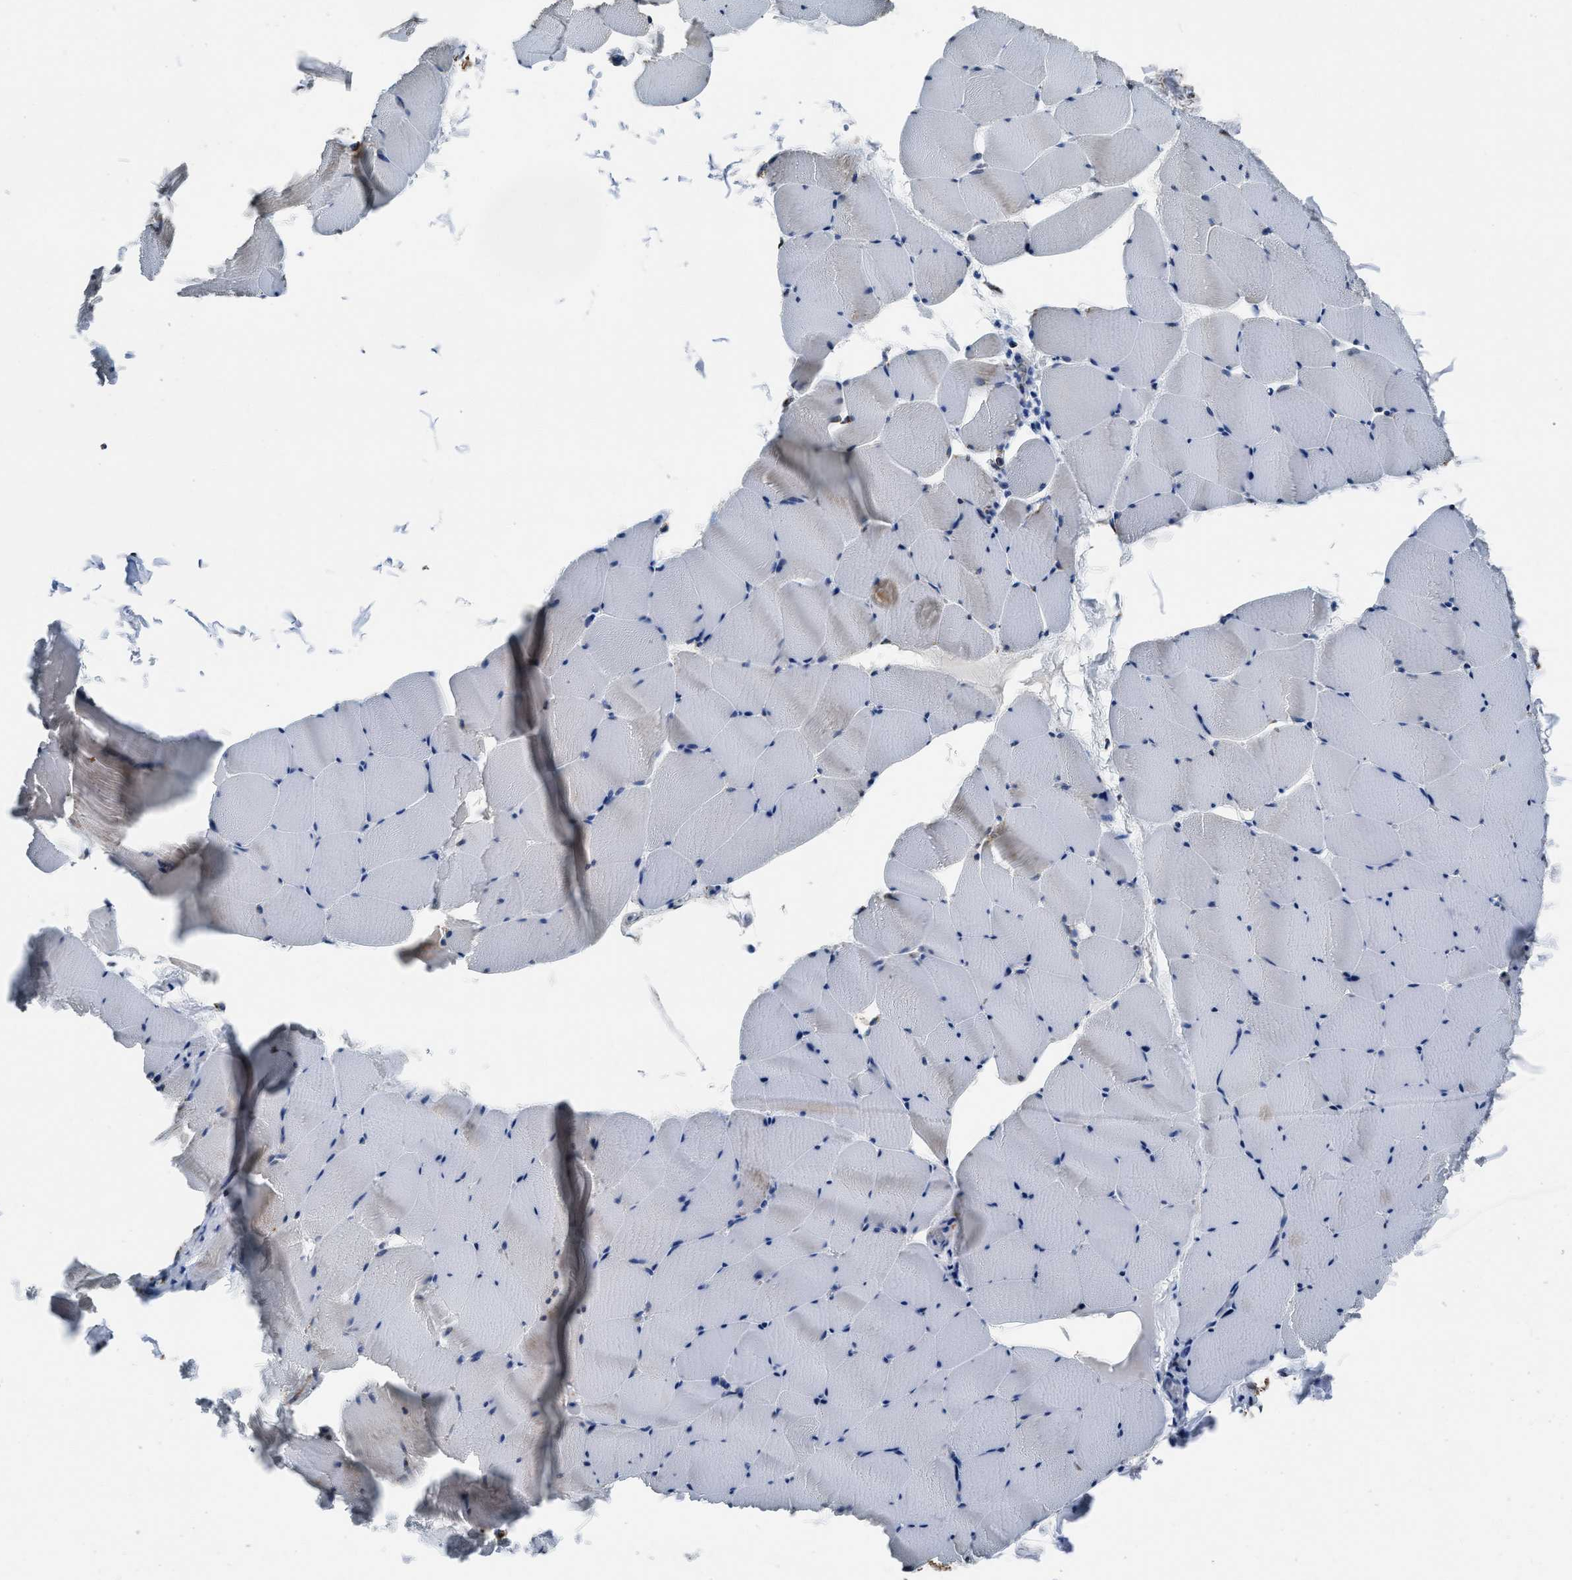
{"staining": {"intensity": "moderate", "quantity": "25%-75%", "location": "cytoplasmic/membranous"}, "tissue": "skeletal muscle", "cell_type": "Myocytes", "image_type": "normal", "snomed": [{"axis": "morphology", "description": "Normal tissue, NOS"}, {"axis": "topography", "description": "Skeletal muscle"}], "caption": "The photomicrograph displays immunohistochemical staining of normal skeletal muscle. There is moderate cytoplasmic/membranous positivity is appreciated in about 25%-75% of myocytes.", "gene": "NSD3", "patient": {"sex": "male", "age": 62}}